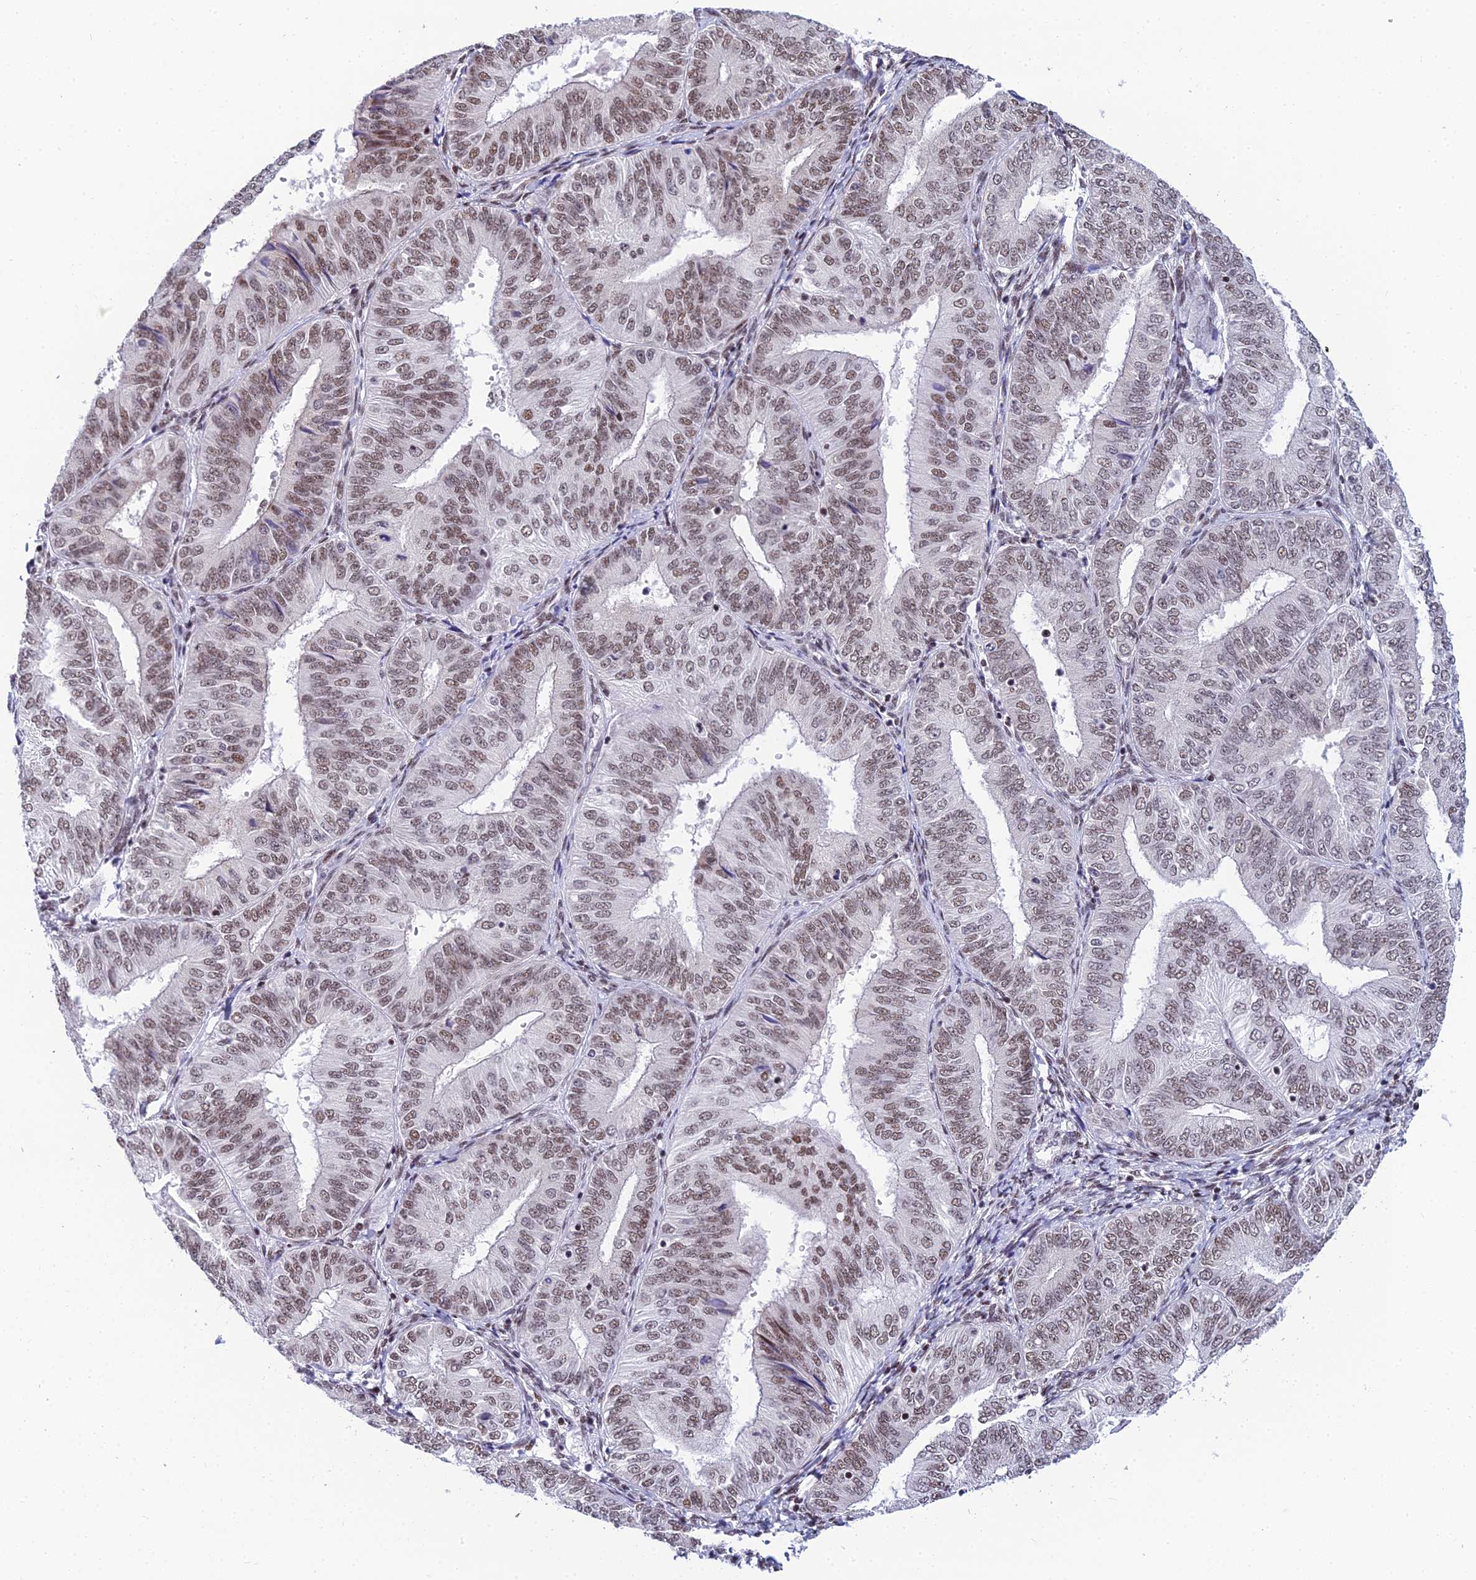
{"staining": {"intensity": "moderate", "quantity": ">75%", "location": "nuclear"}, "tissue": "endometrial cancer", "cell_type": "Tumor cells", "image_type": "cancer", "snomed": [{"axis": "morphology", "description": "Adenocarcinoma, NOS"}, {"axis": "topography", "description": "Endometrium"}], "caption": "Tumor cells show medium levels of moderate nuclear staining in approximately >75% of cells in endometrial cancer (adenocarcinoma).", "gene": "USP22", "patient": {"sex": "female", "age": 58}}